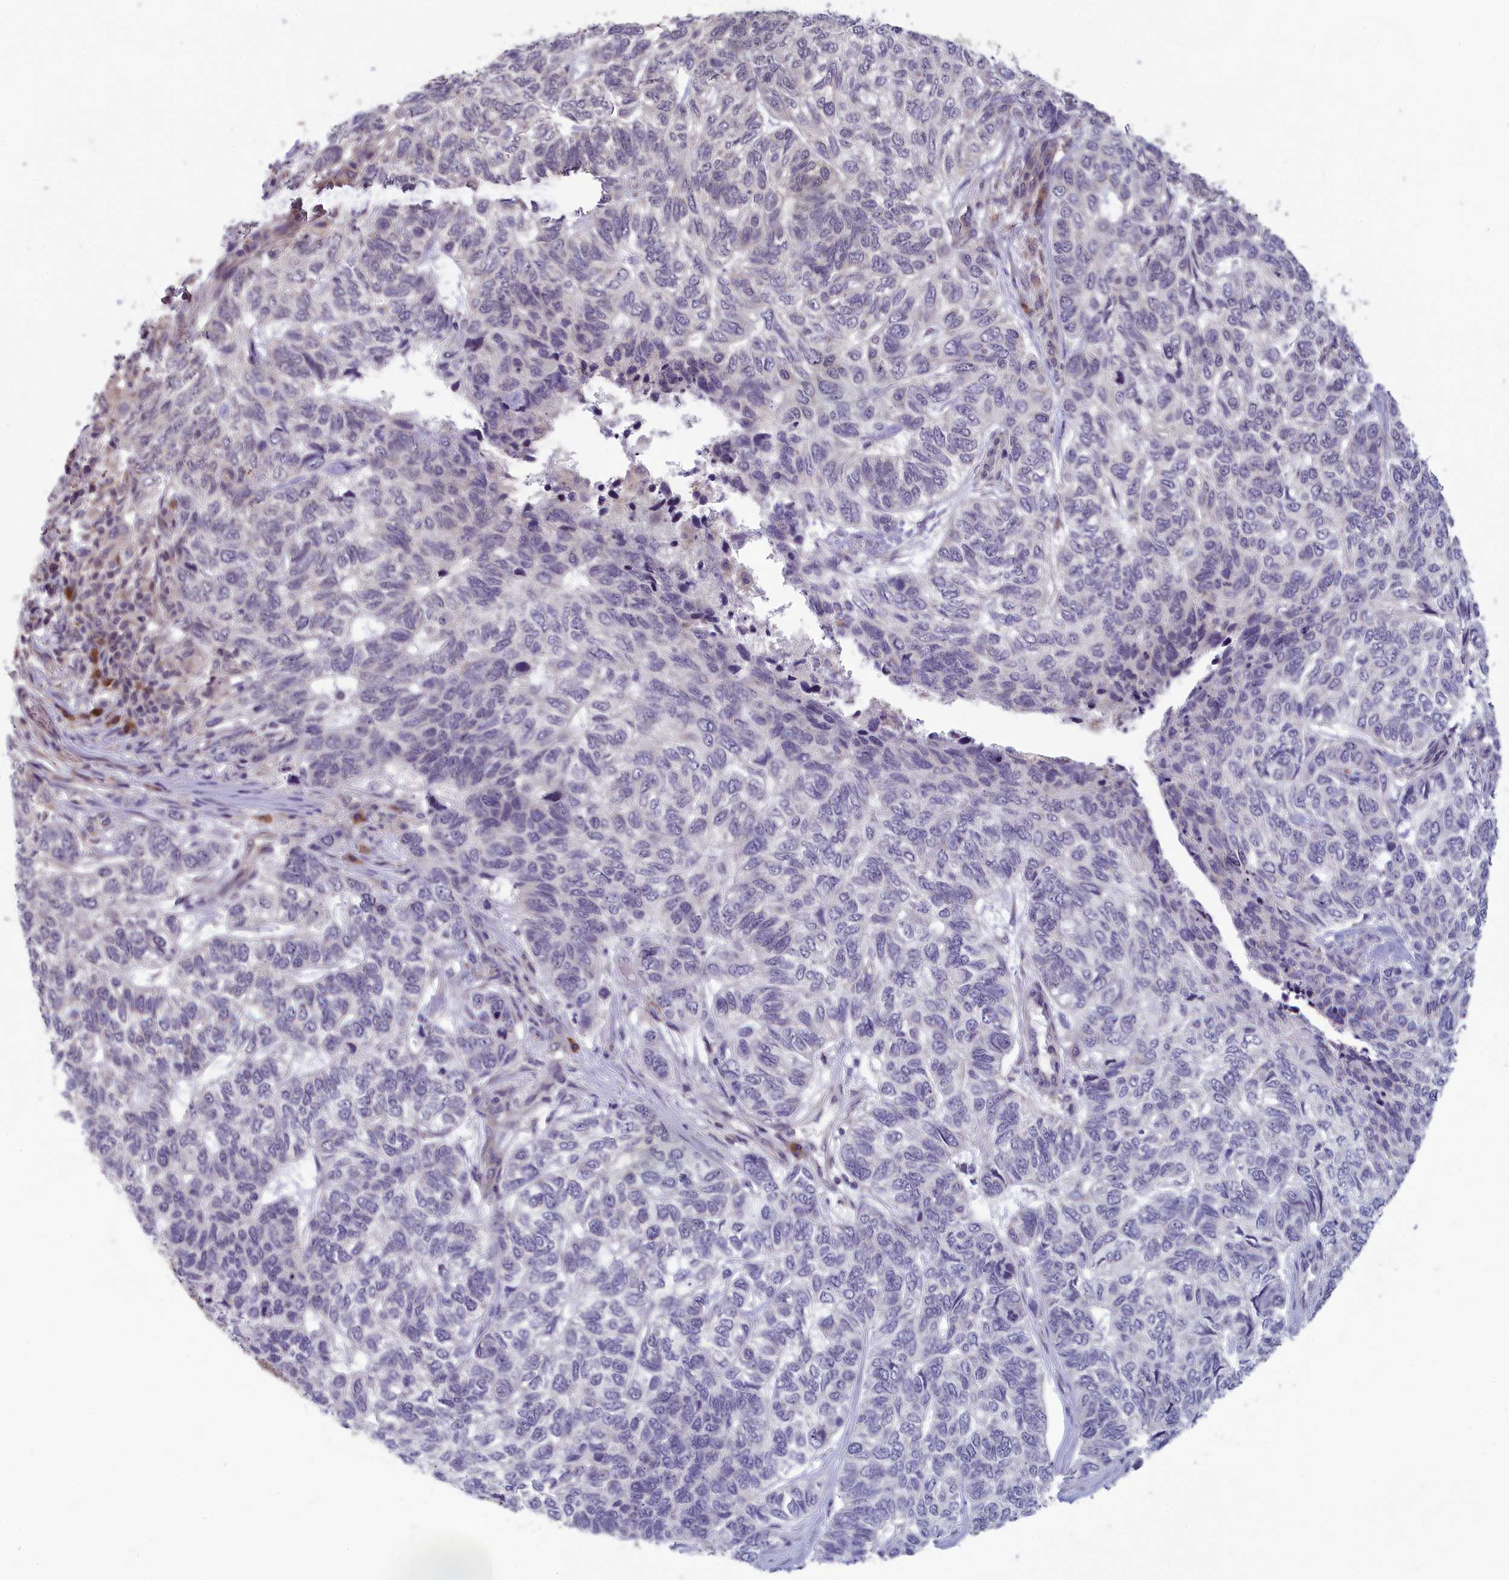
{"staining": {"intensity": "negative", "quantity": "none", "location": "none"}, "tissue": "skin cancer", "cell_type": "Tumor cells", "image_type": "cancer", "snomed": [{"axis": "morphology", "description": "Basal cell carcinoma"}, {"axis": "topography", "description": "Skin"}], "caption": "This histopathology image is of skin basal cell carcinoma stained with IHC to label a protein in brown with the nuclei are counter-stained blue. There is no staining in tumor cells.", "gene": "MRI1", "patient": {"sex": "female", "age": 65}}